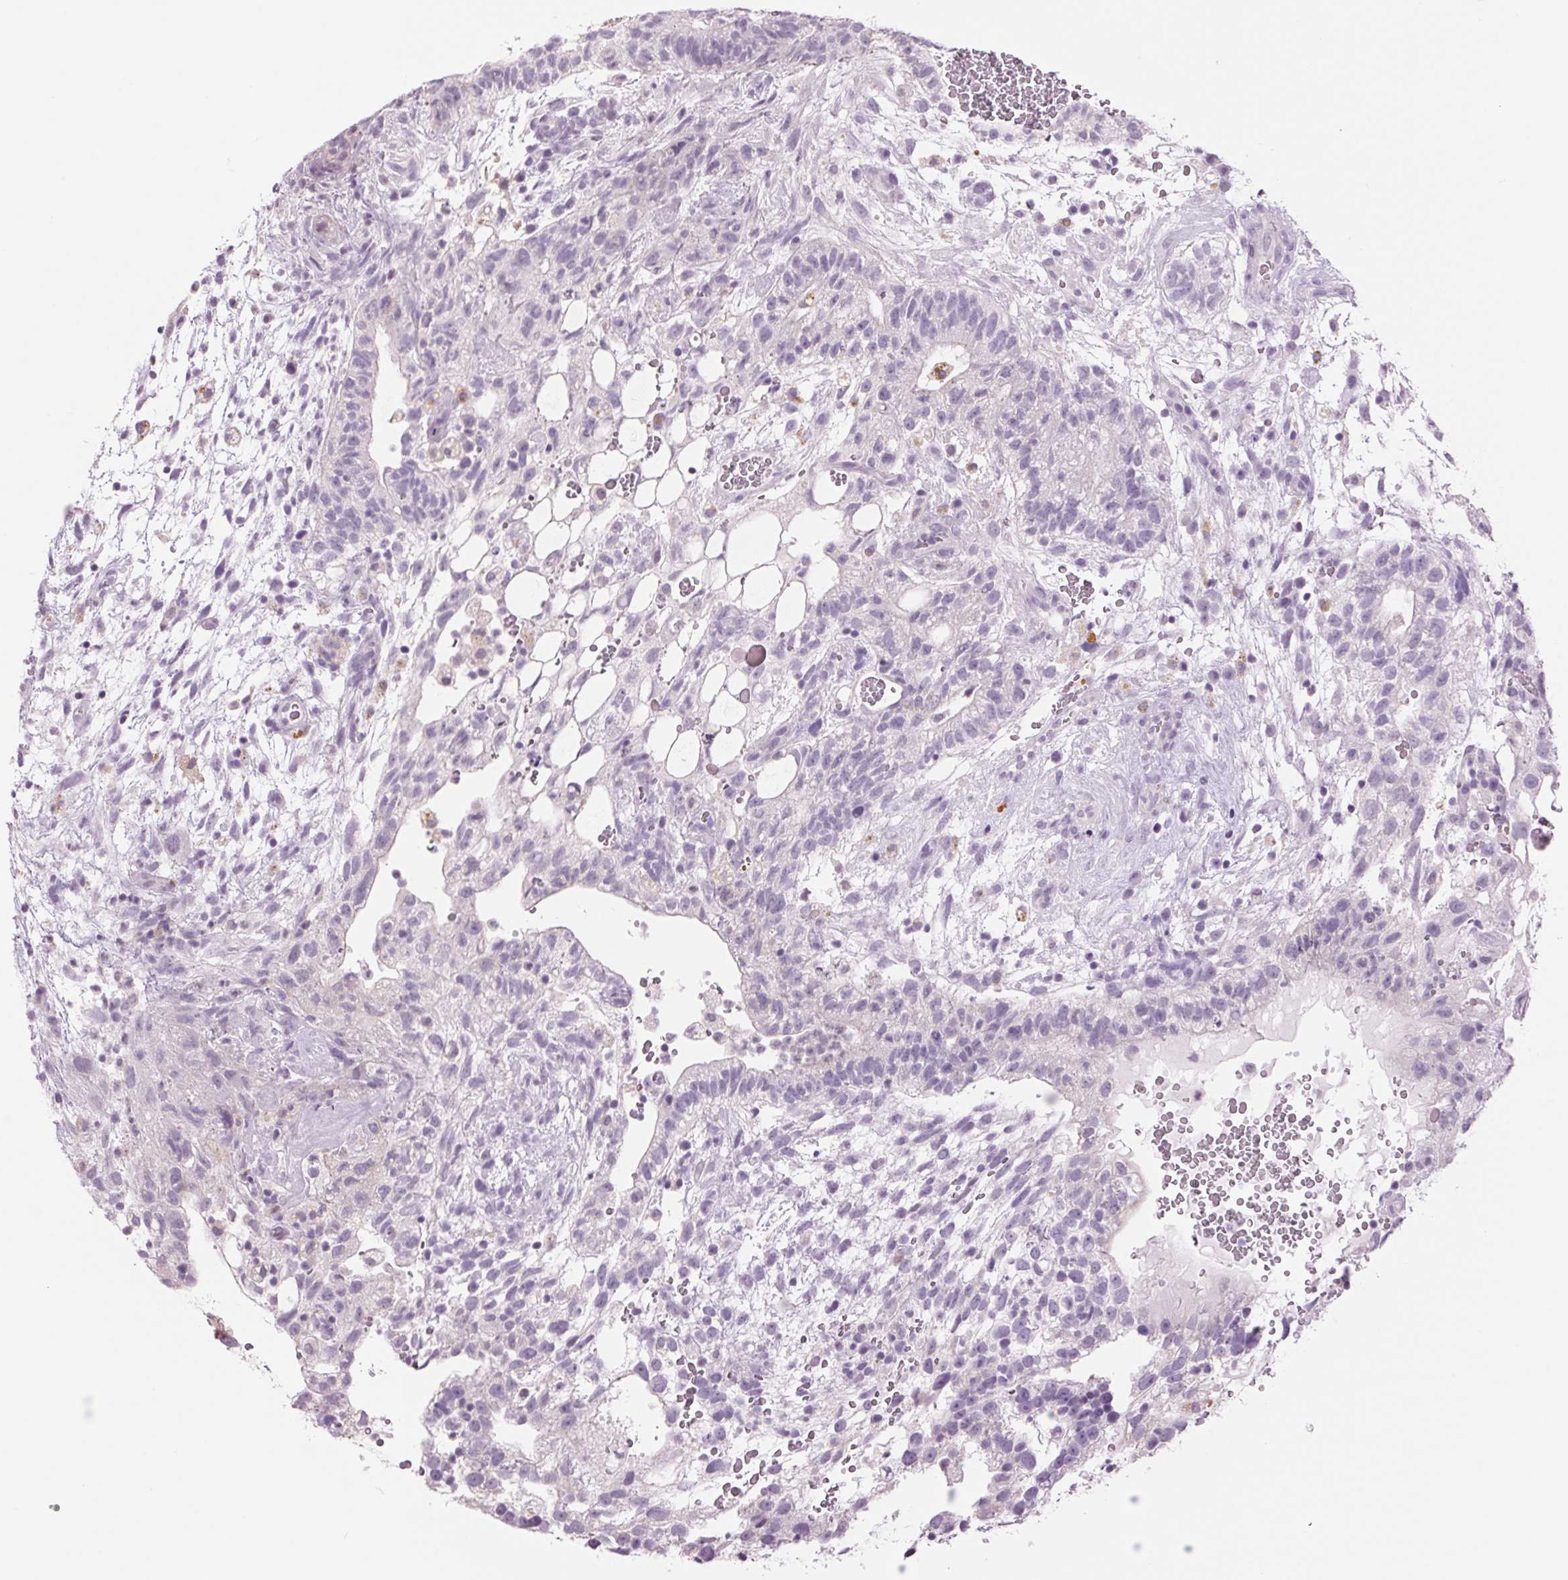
{"staining": {"intensity": "negative", "quantity": "none", "location": "none"}, "tissue": "testis cancer", "cell_type": "Tumor cells", "image_type": "cancer", "snomed": [{"axis": "morphology", "description": "Normal tissue, NOS"}, {"axis": "morphology", "description": "Carcinoma, Embryonal, NOS"}, {"axis": "topography", "description": "Testis"}], "caption": "This is an immunohistochemistry (IHC) photomicrograph of human testis cancer (embryonal carcinoma). There is no staining in tumor cells.", "gene": "MPO", "patient": {"sex": "male", "age": 32}}